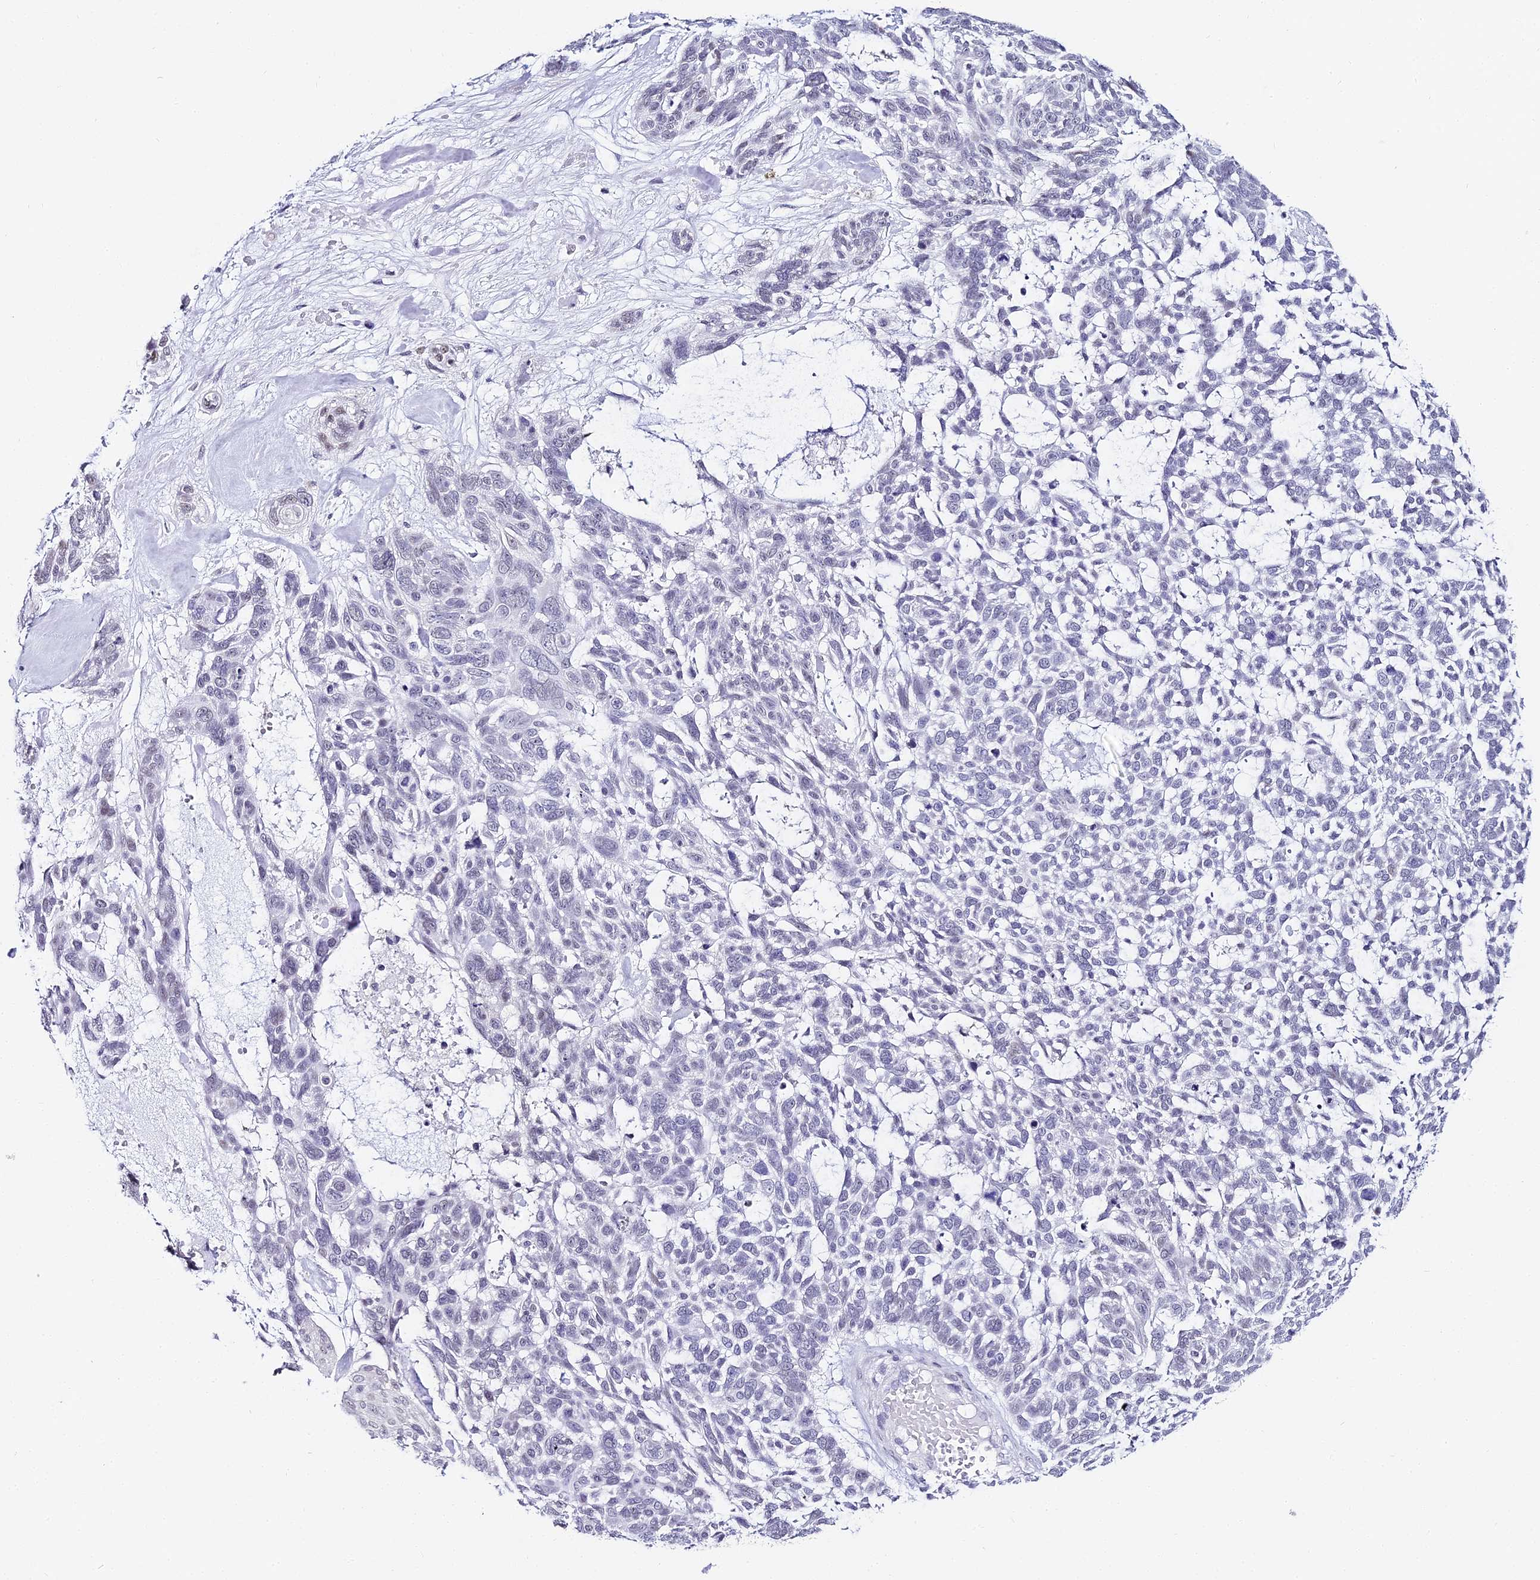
{"staining": {"intensity": "negative", "quantity": "none", "location": "none"}, "tissue": "skin cancer", "cell_type": "Tumor cells", "image_type": "cancer", "snomed": [{"axis": "morphology", "description": "Basal cell carcinoma"}, {"axis": "topography", "description": "Skin"}], "caption": "Tumor cells are negative for protein expression in human skin cancer.", "gene": "ABHD14A-ACY1", "patient": {"sex": "male", "age": 88}}